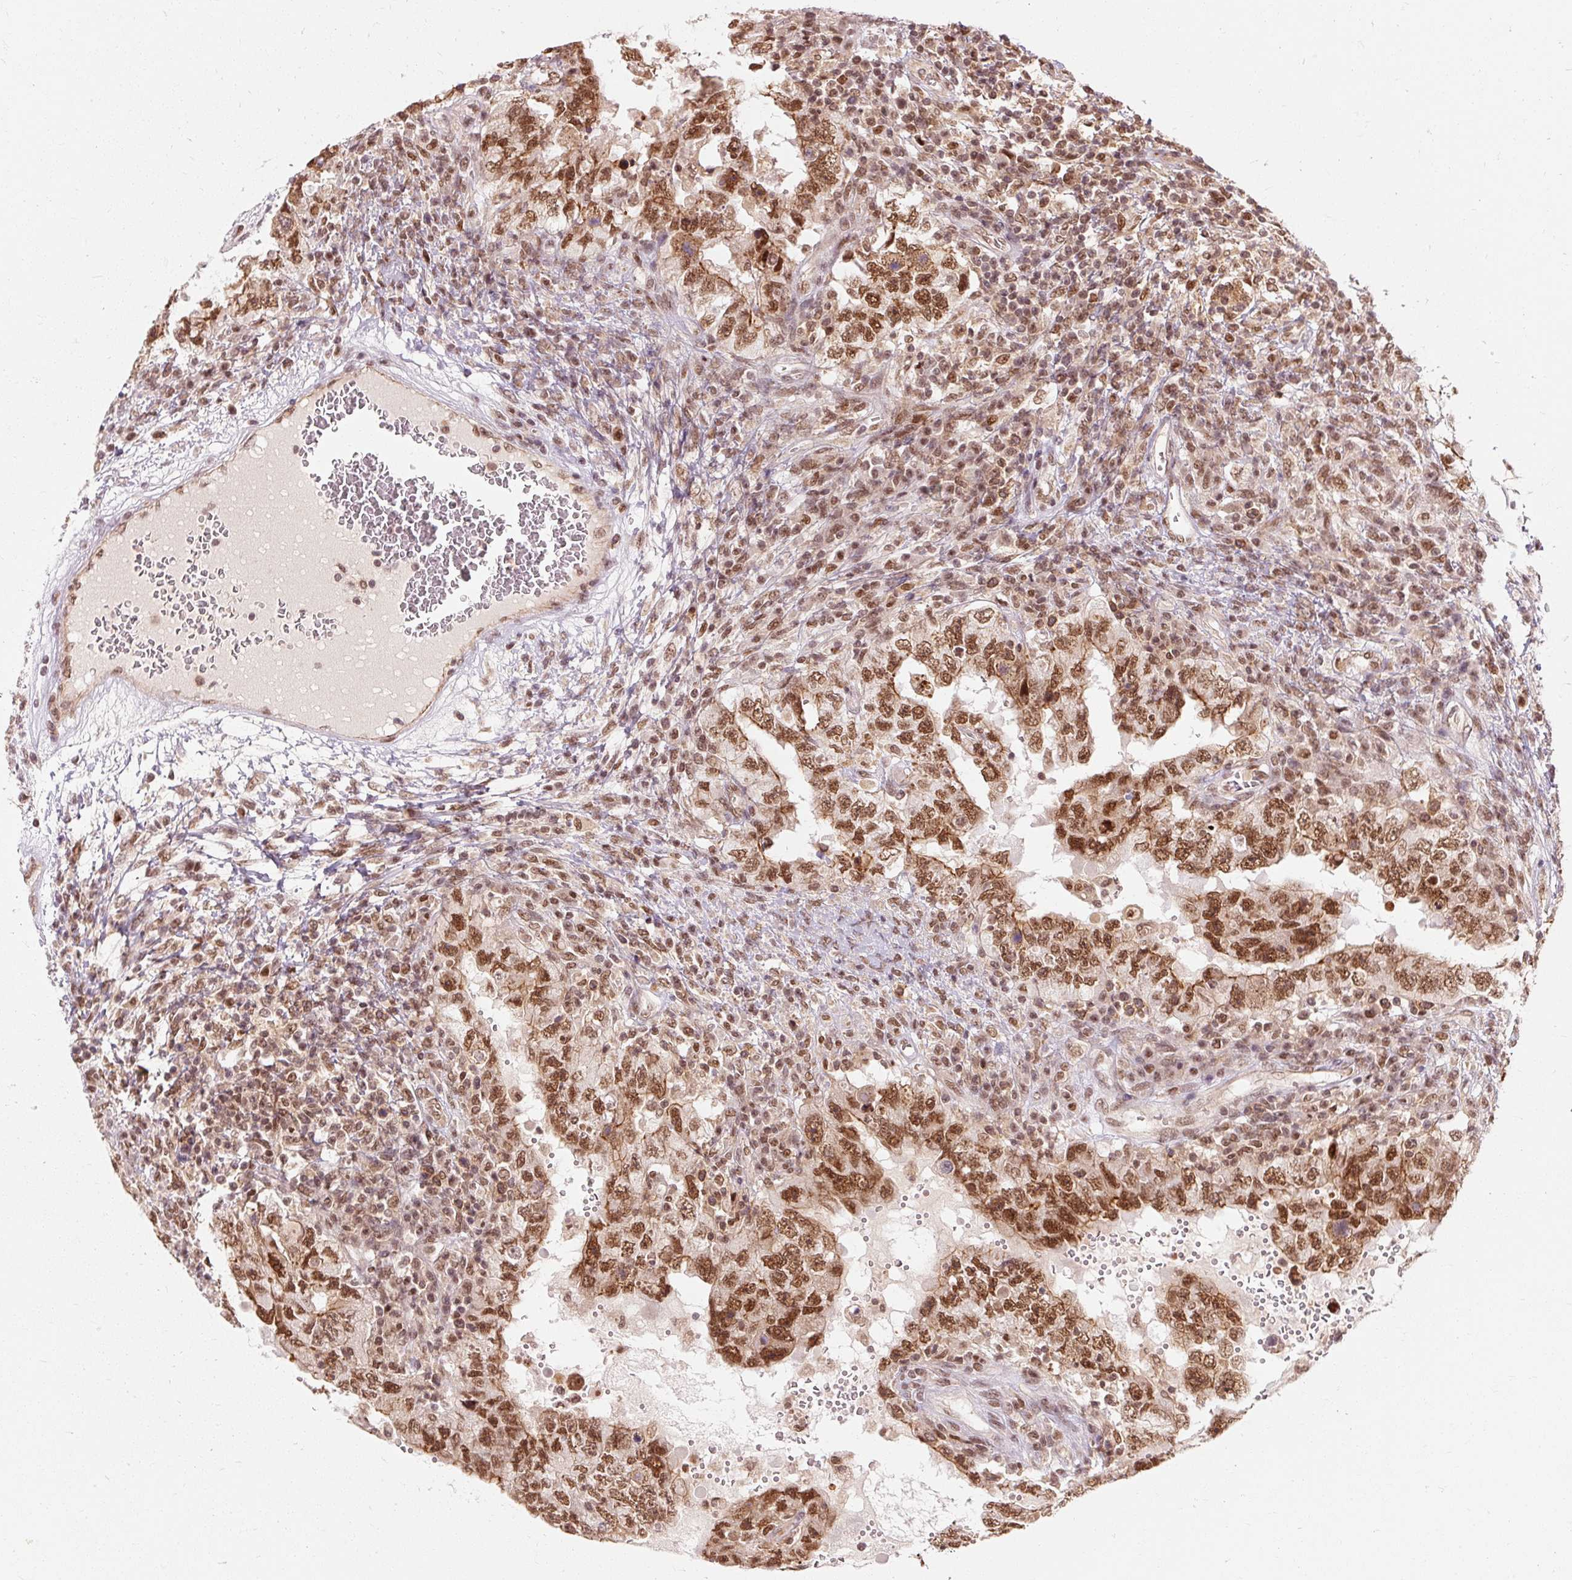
{"staining": {"intensity": "strong", "quantity": ">75%", "location": "nuclear"}, "tissue": "testis cancer", "cell_type": "Tumor cells", "image_type": "cancer", "snomed": [{"axis": "morphology", "description": "Carcinoma, Embryonal, NOS"}, {"axis": "topography", "description": "Testis"}], "caption": "There is high levels of strong nuclear expression in tumor cells of testis cancer (embryonal carcinoma), as demonstrated by immunohistochemical staining (brown color).", "gene": "CSTF1", "patient": {"sex": "male", "age": 26}}